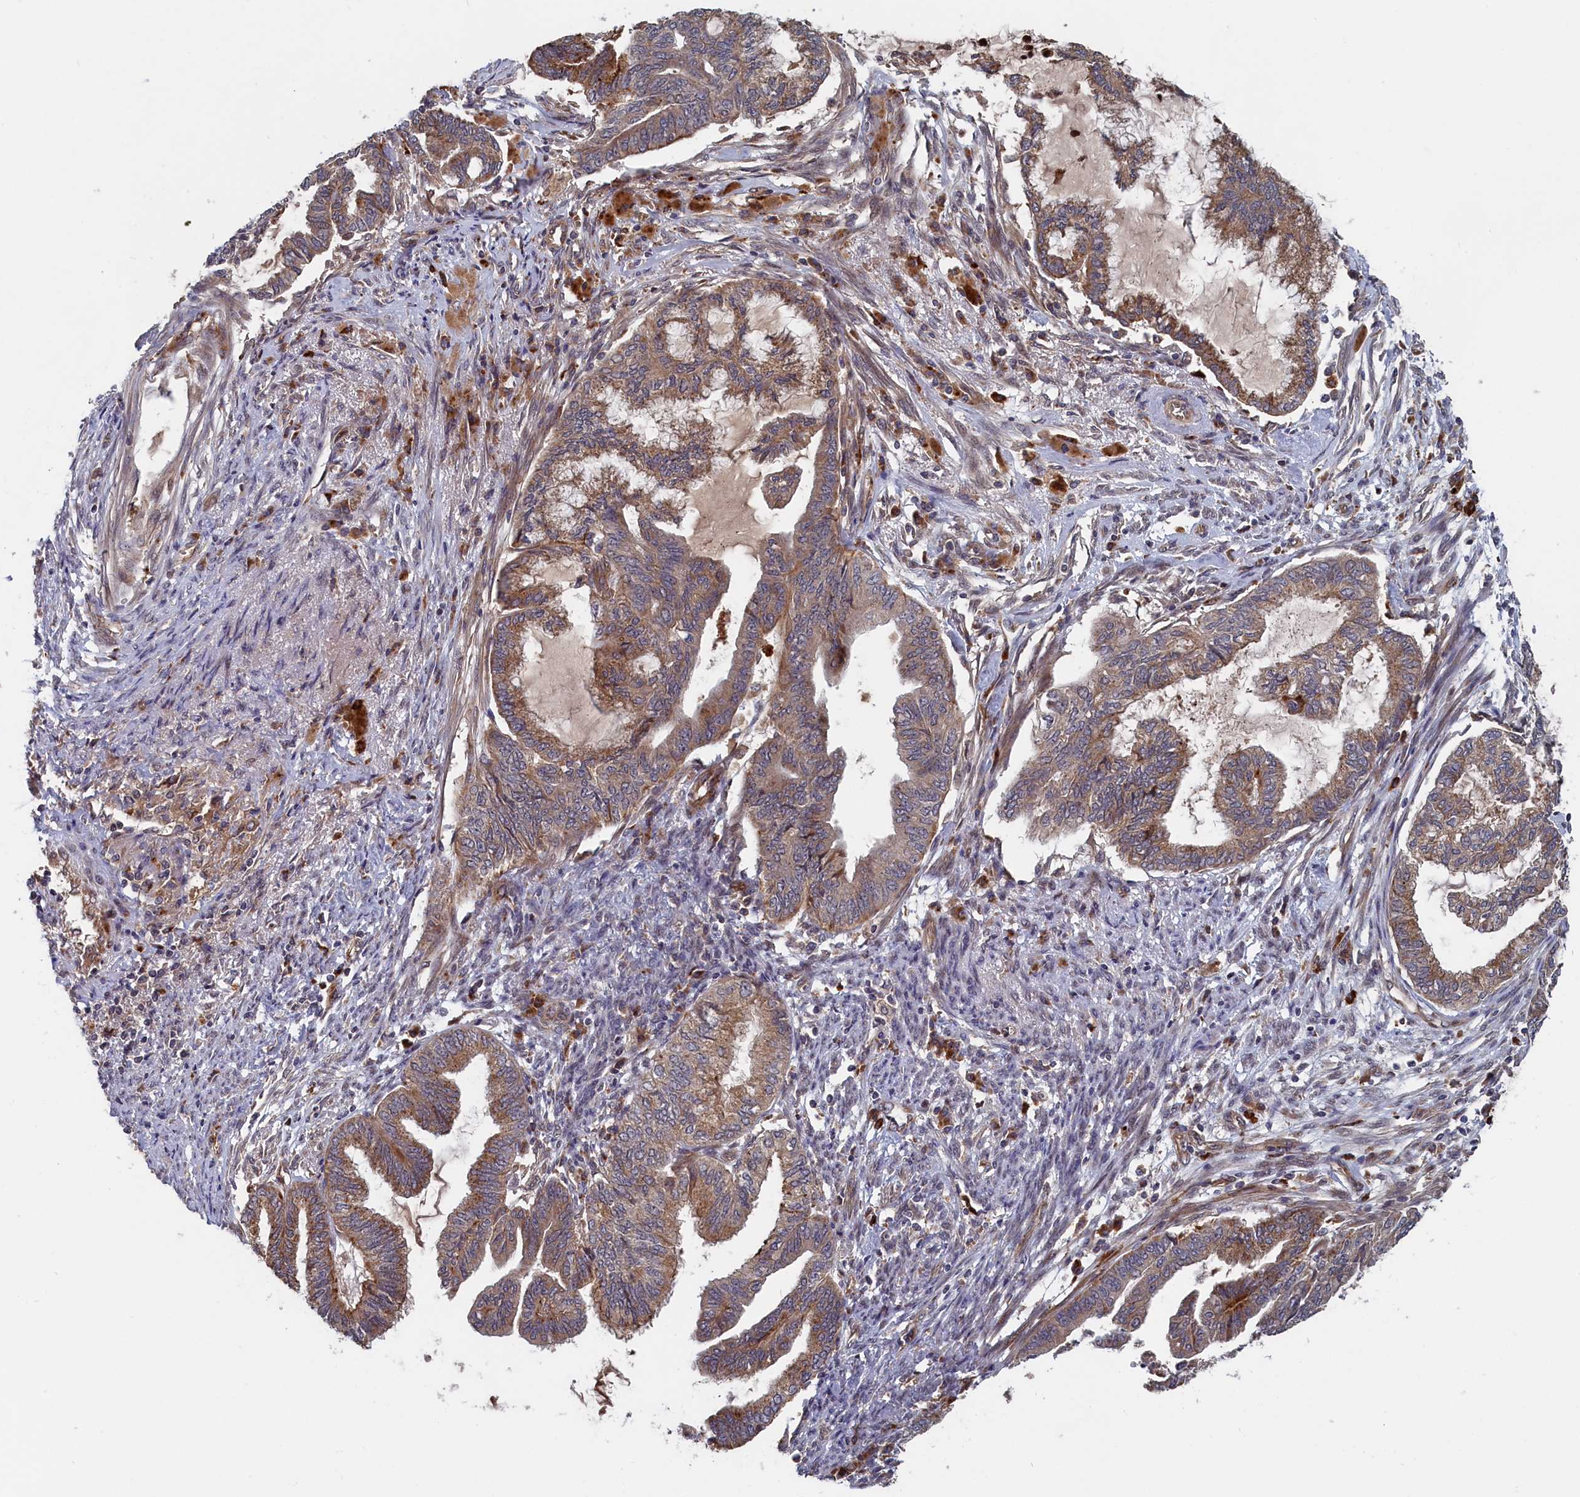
{"staining": {"intensity": "moderate", "quantity": "25%-75%", "location": "cytoplasmic/membranous"}, "tissue": "endometrial cancer", "cell_type": "Tumor cells", "image_type": "cancer", "snomed": [{"axis": "morphology", "description": "Adenocarcinoma, NOS"}, {"axis": "topography", "description": "Endometrium"}], "caption": "Tumor cells demonstrate medium levels of moderate cytoplasmic/membranous expression in approximately 25%-75% of cells in endometrial cancer (adenocarcinoma). (DAB IHC, brown staining for protein, blue staining for nuclei).", "gene": "TRAPPC2L", "patient": {"sex": "female", "age": 86}}